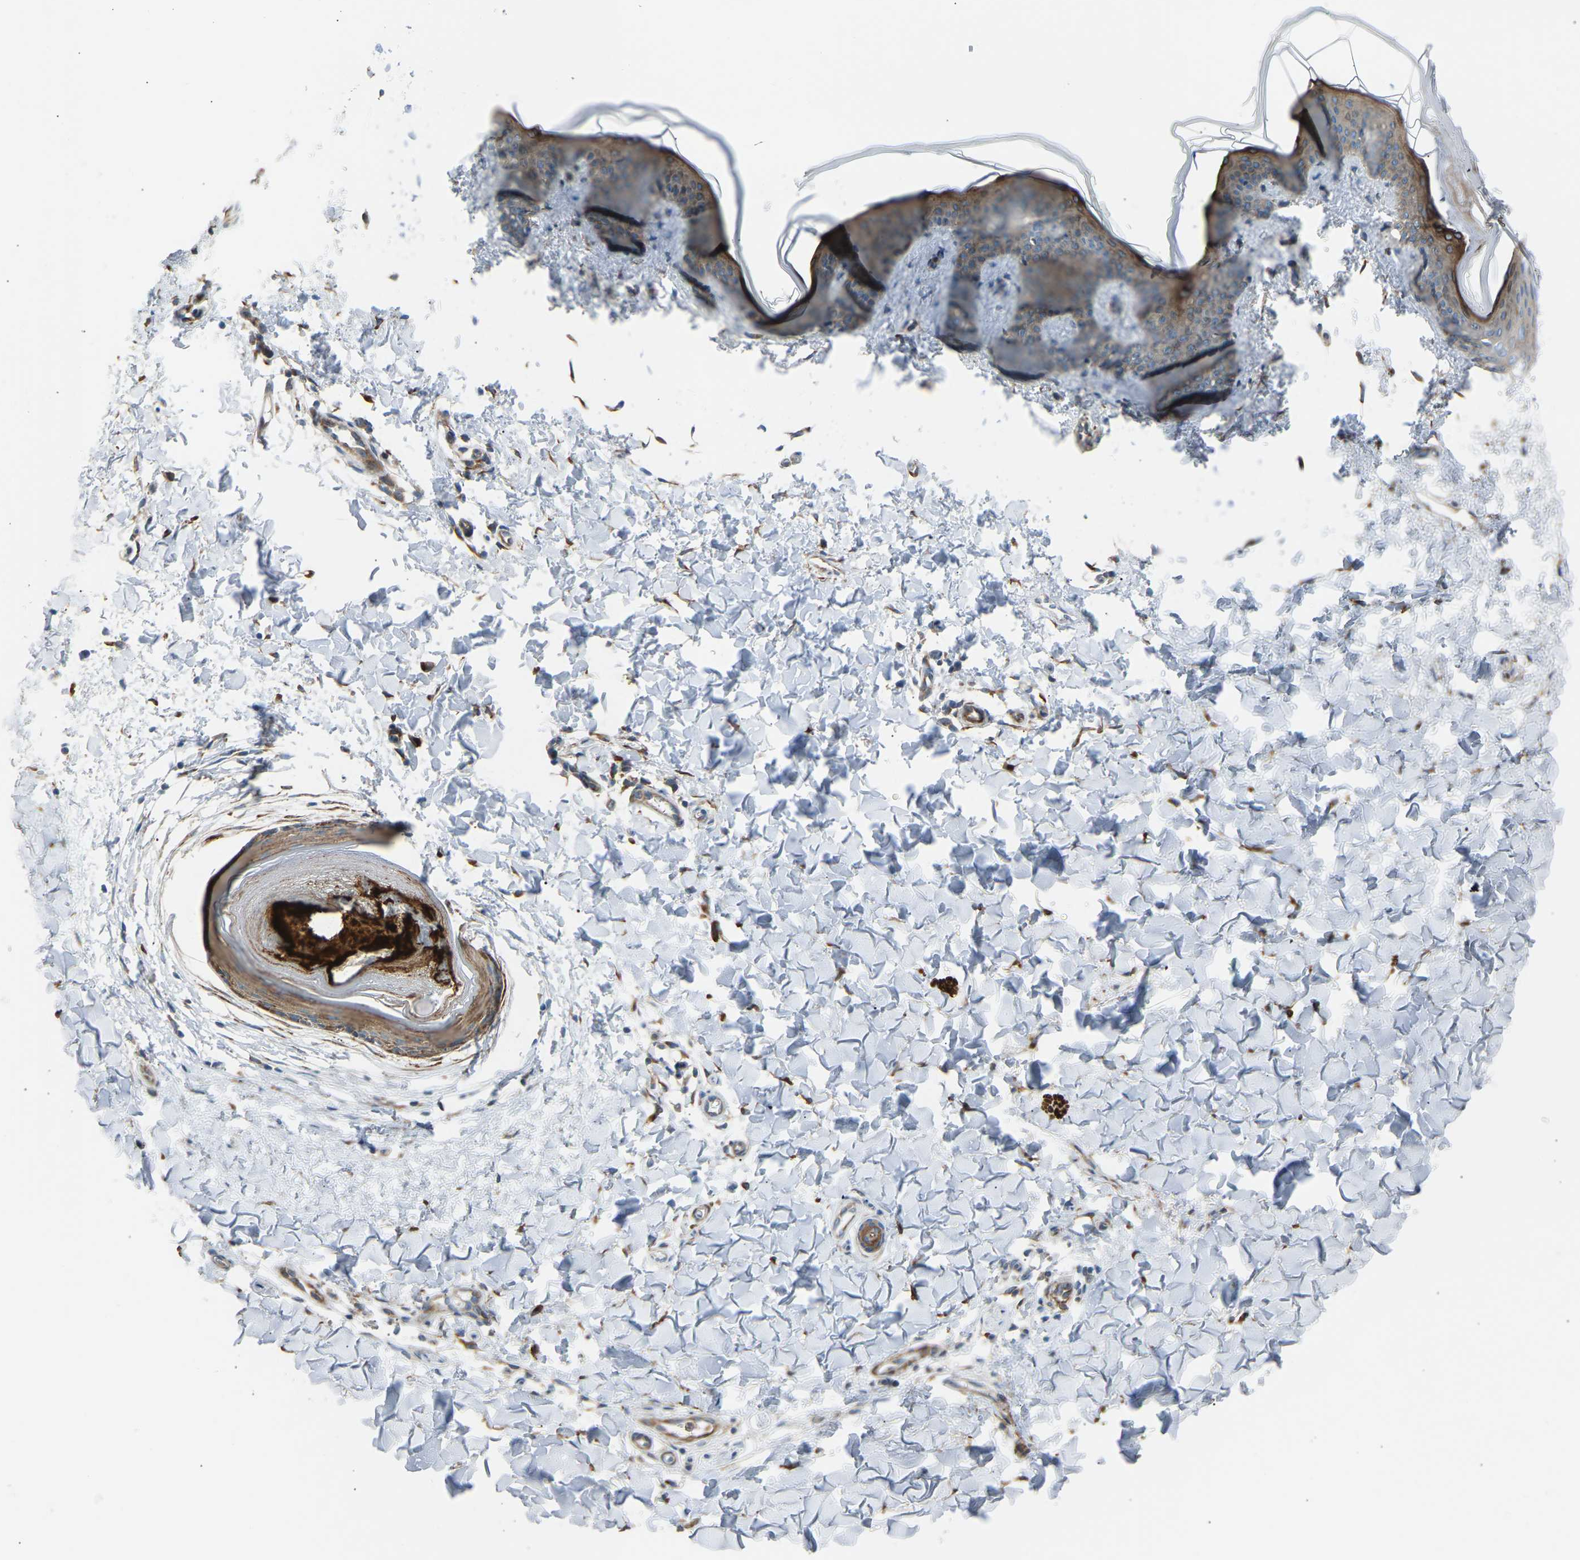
{"staining": {"intensity": "moderate", "quantity": ">75%", "location": "cytoplasmic/membranous"}, "tissue": "skin", "cell_type": "Fibroblasts", "image_type": "normal", "snomed": [{"axis": "morphology", "description": "Normal tissue, NOS"}, {"axis": "topography", "description": "Skin"}], "caption": "A high-resolution image shows IHC staining of benign skin, which shows moderate cytoplasmic/membranous positivity in approximately >75% of fibroblasts.", "gene": "VPS41", "patient": {"sex": "female", "age": 17}}